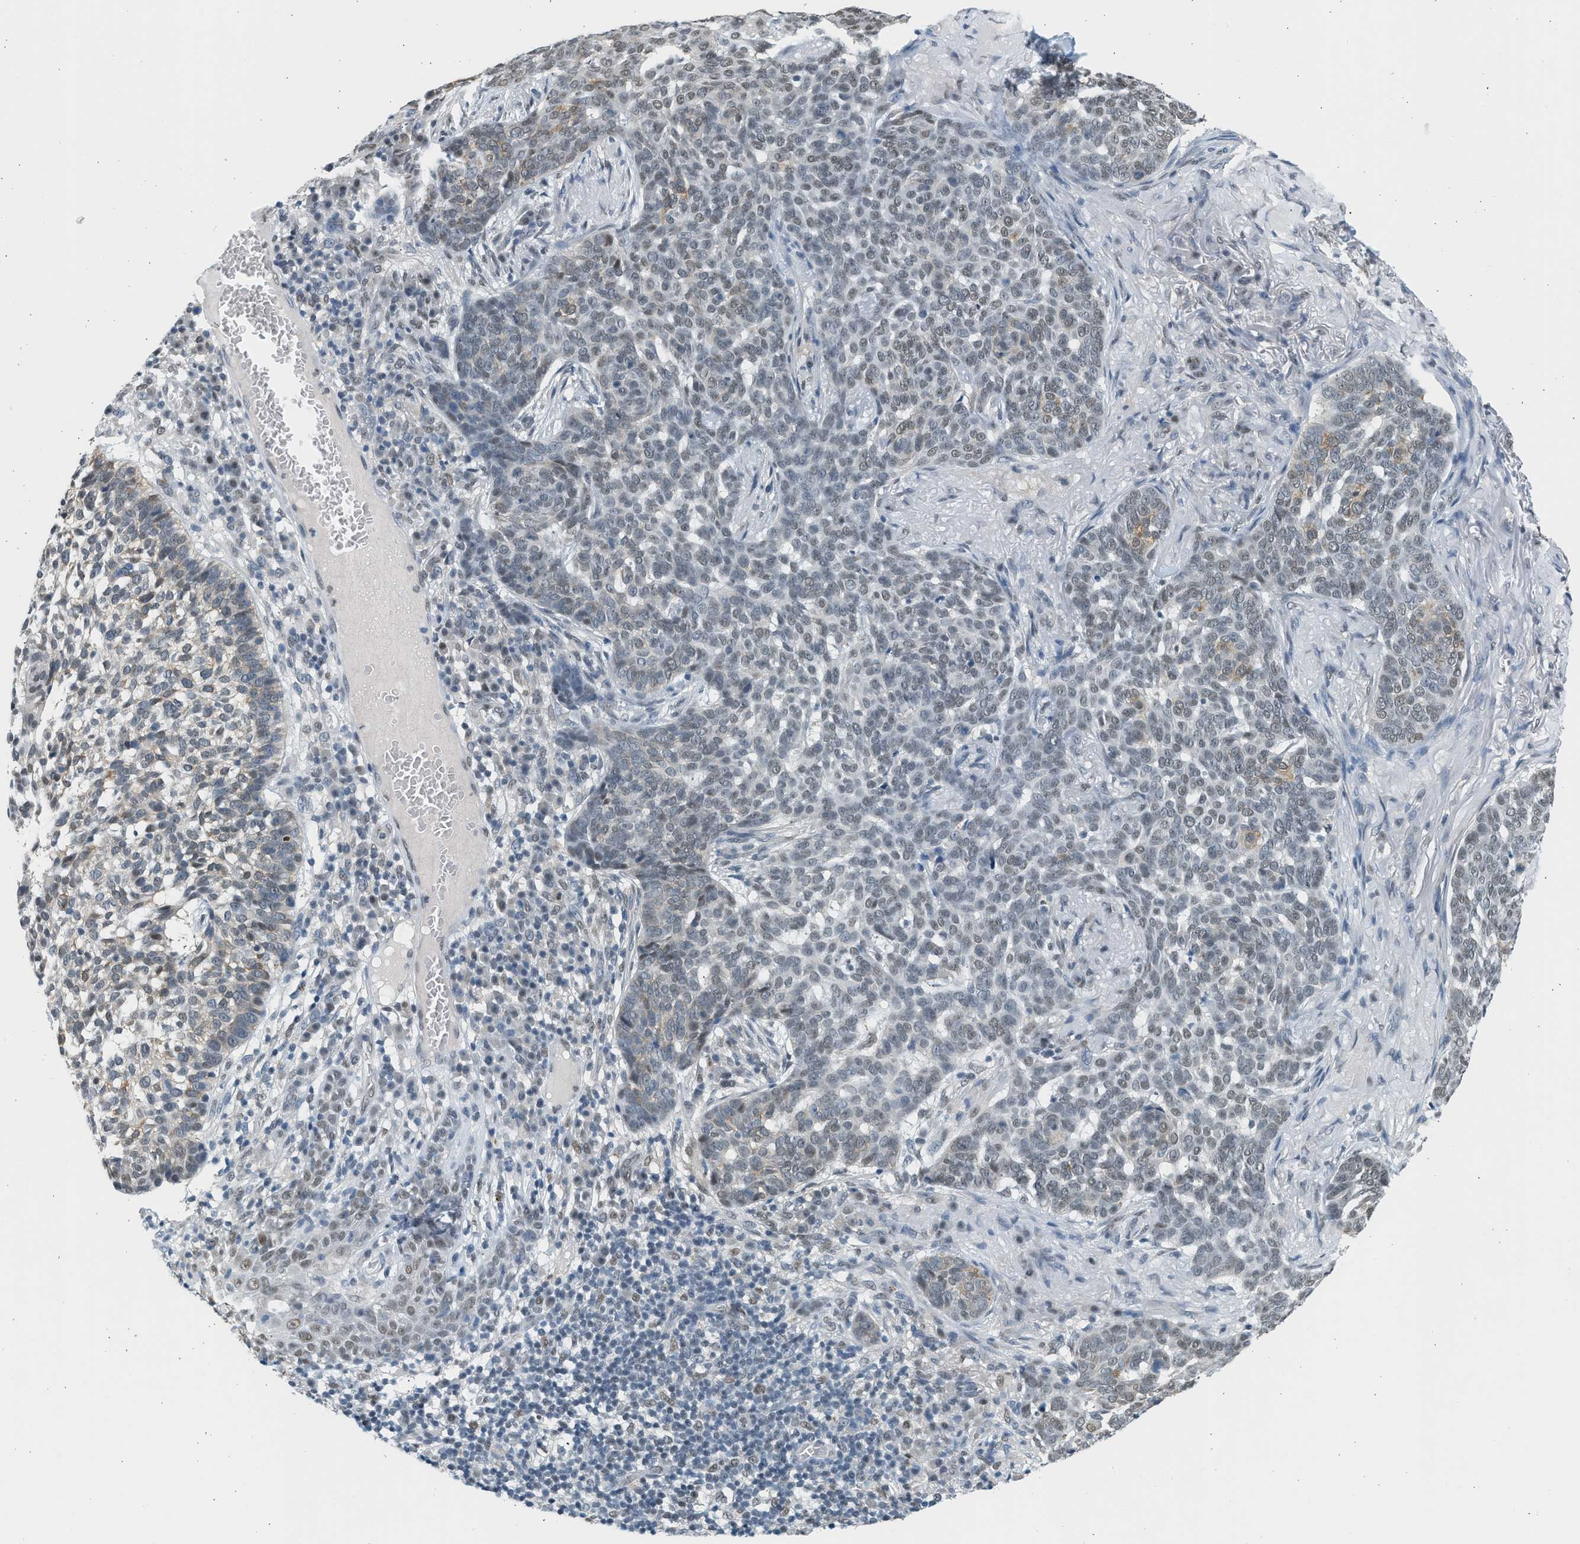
{"staining": {"intensity": "weak", "quantity": "25%-75%", "location": "nuclear"}, "tissue": "skin cancer", "cell_type": "Tumor cells", "image_type": "cancer", "snomed": [{"axis": "morphology", "description": "Basal cell carcinoma"}, {"axis": "topography", "description": "Skin"}], "caption": "Weak nuclear protein expression is present in about 25%-75% of tumor cells in skin cancer. Using DAB (3,3'-diaminobenzidine) (brown) and hematoxylin (blue) stains, captured at high magnification using brightfield microscopy.", "gene": "HIPK1", "patient": {"sex": "male", "age": 85}}